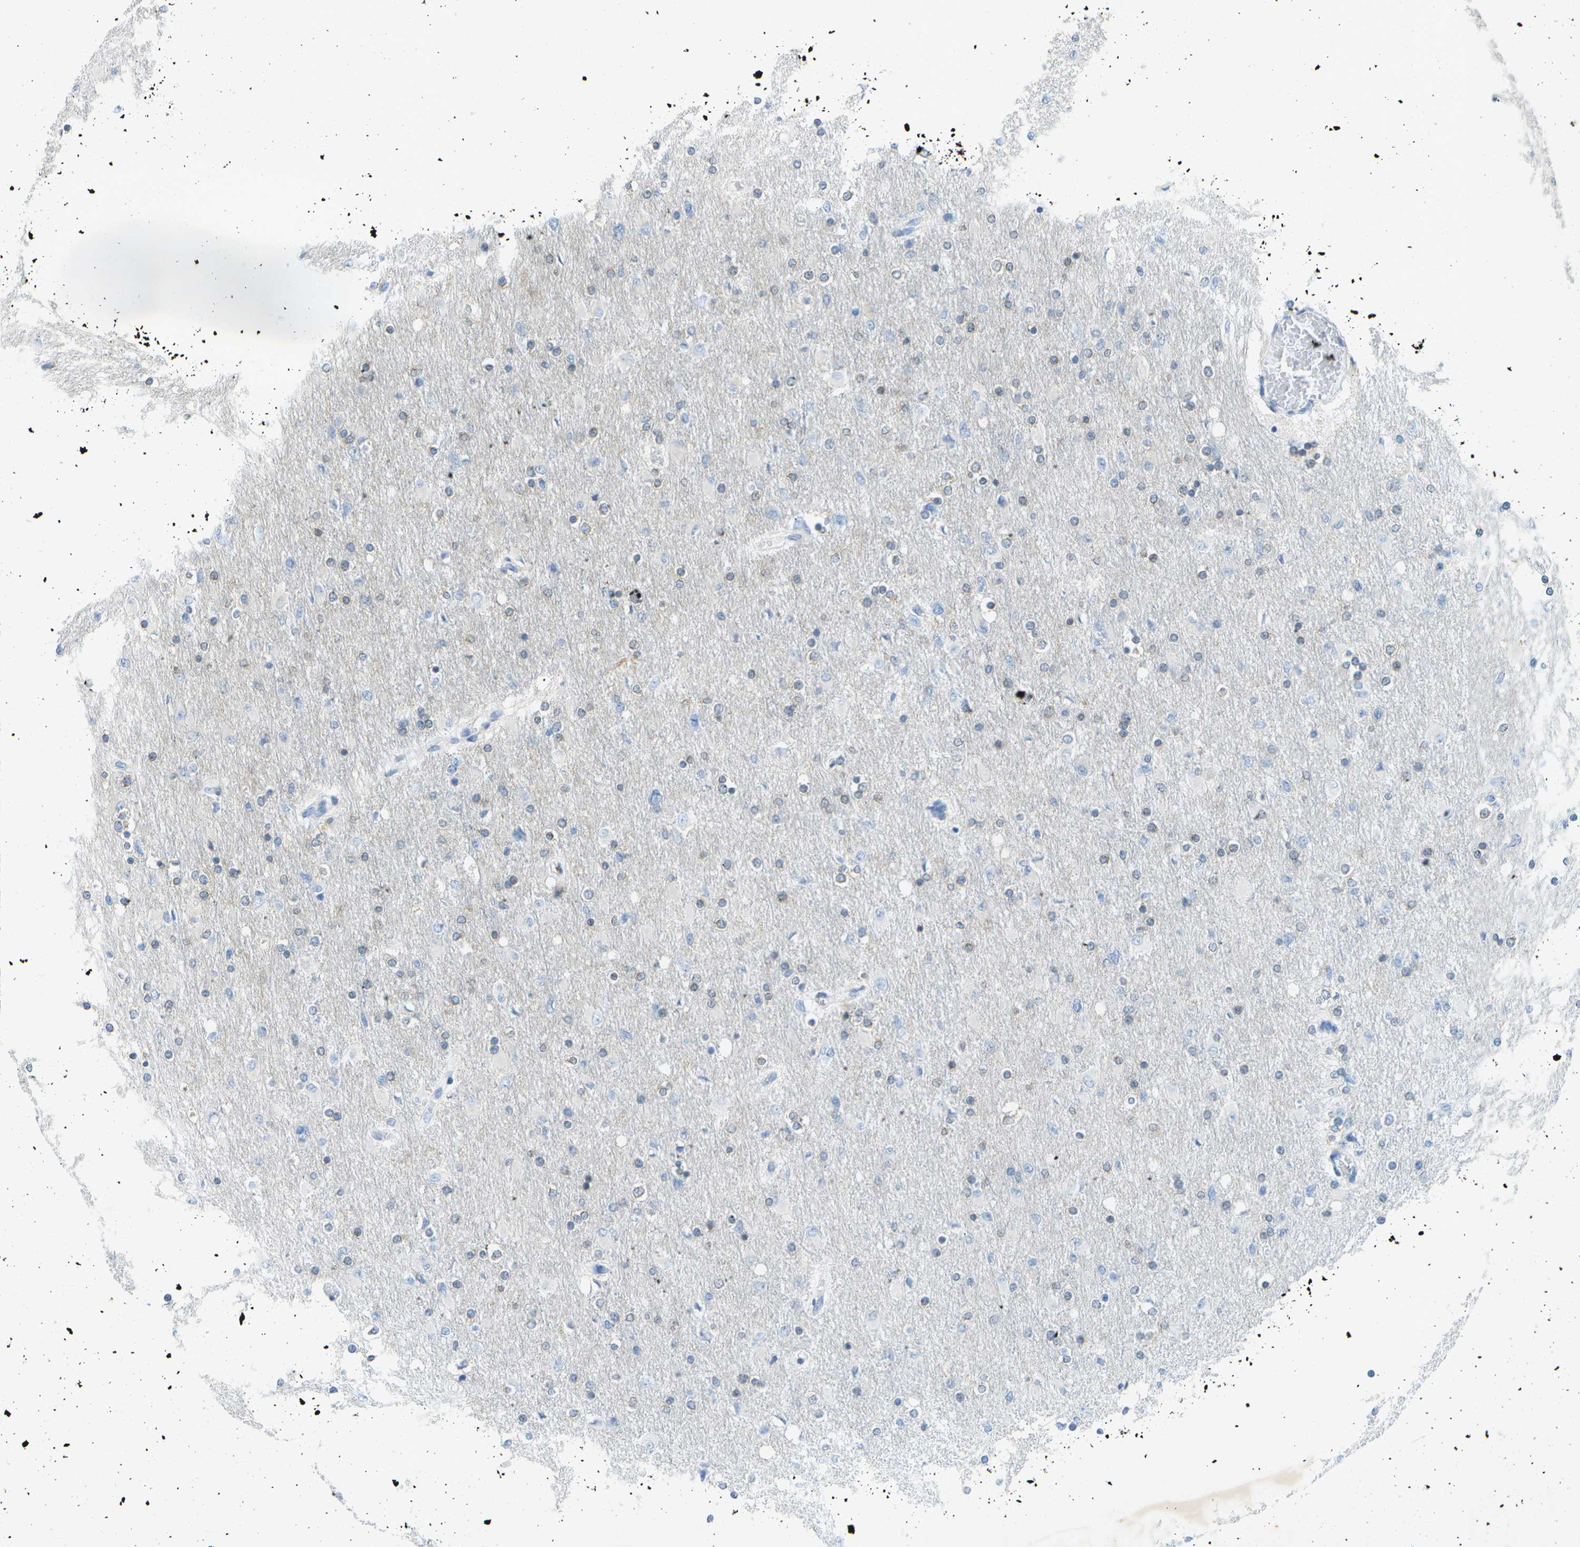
{"staining": {"intensity": "negative", "quantity": "none", "location": "none"}, "tissue": "glioma", "cell_type": "Tumor cells", "image_type": "cancer", "snomed": [{"axis": "morphology", "description": "Glioma, malignant, High grade"}, {"axis": "topography", "description": "Cerebral cortex"}], "caption": "The histopathology image demonstrates no staining of tumor cells in glioma.", "gene": "WNK2", "patient": {"sex": "female", "age": 36}}